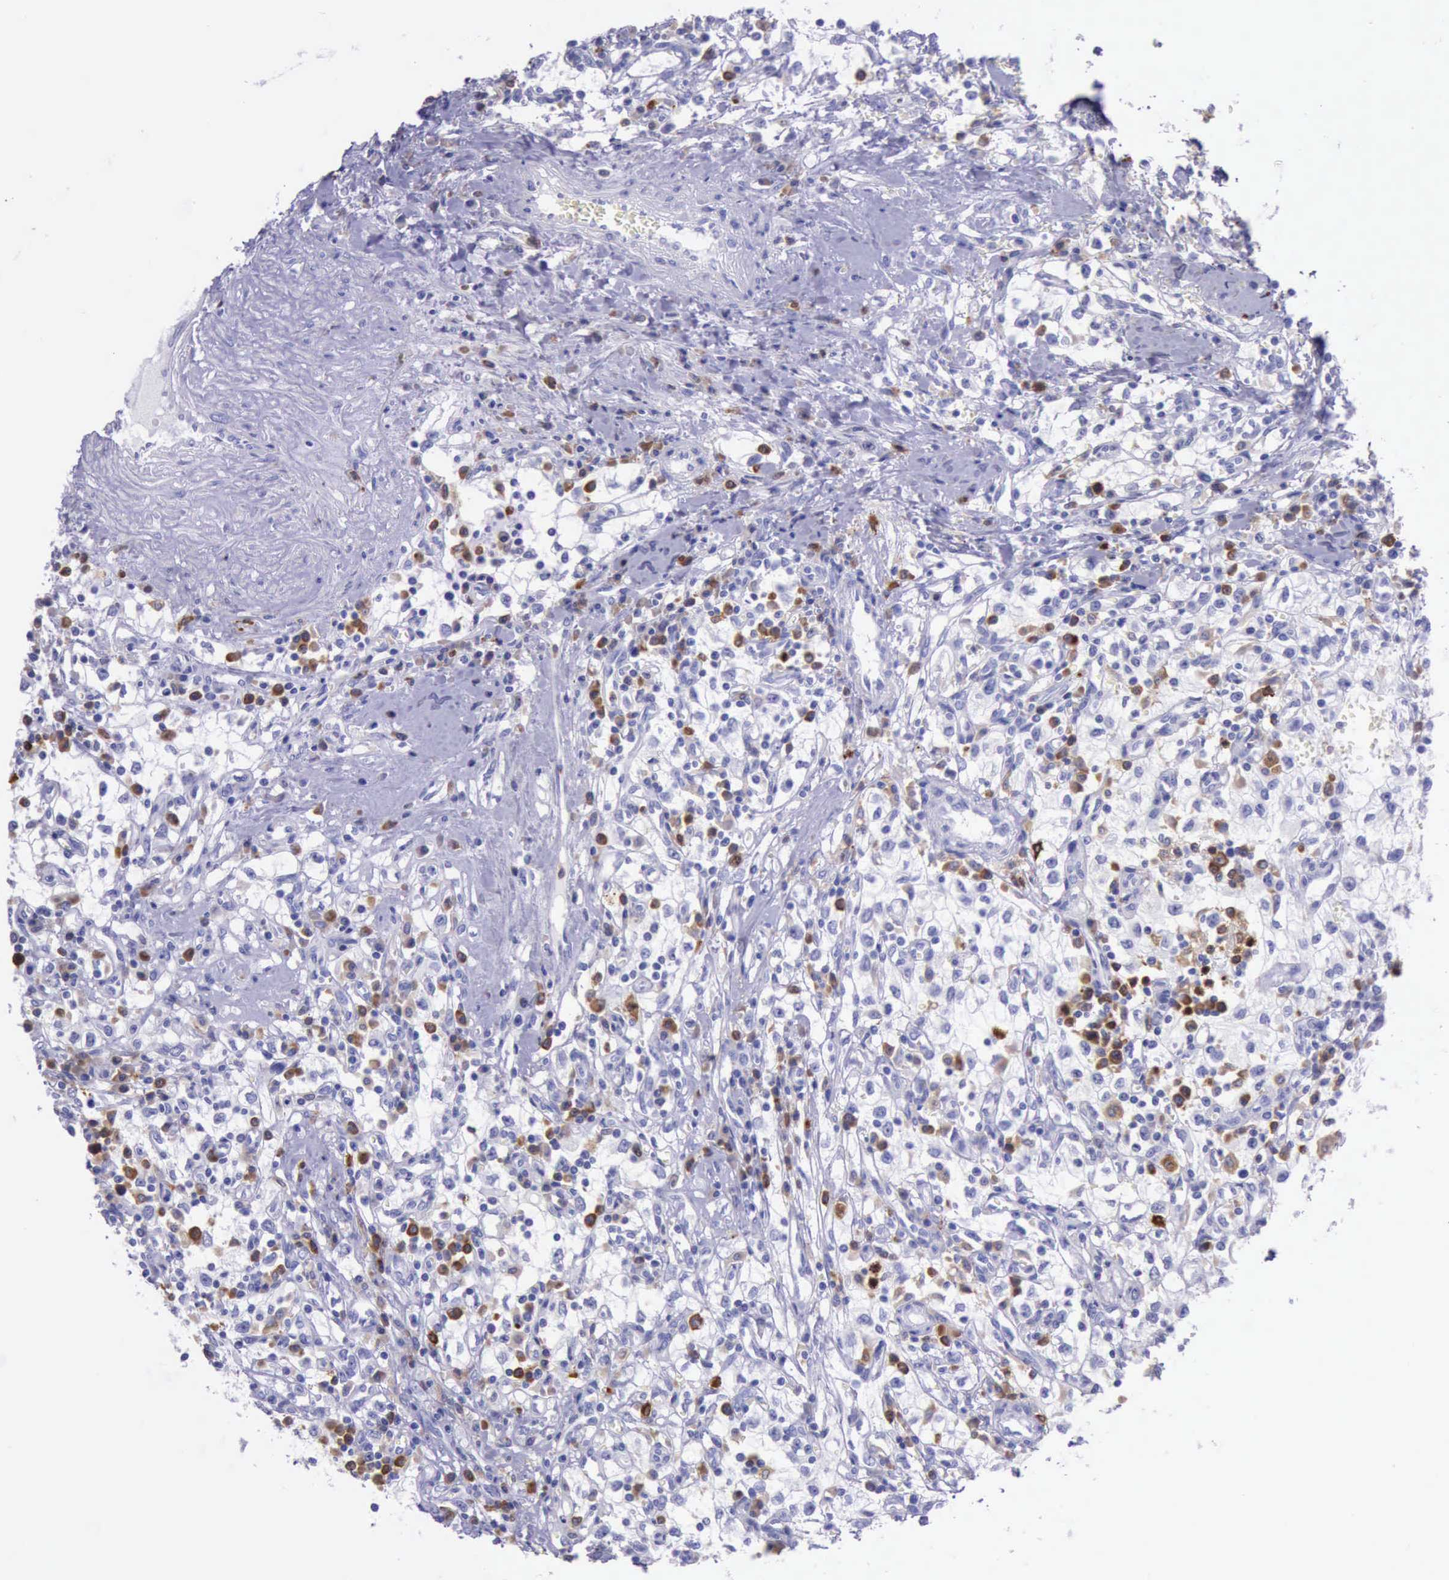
{"staining": {"intensity": "negative", "quantity": "none", "location": "none"}, "tissue": "renal cancer", "cell_type": "Tumor cells", "image_type": "cancer", "snomed": [{"axis": "morphology", "description": "Adenocarcinoma, NOS"}, {"axis": "topography", "description": "Kidney"}], "caption": "Immunohistochemistry (IHC) histopathology image of renal cancer (adenocarcinoma) stained for a protein (brown), which displays no staining in tumor cells.", "gene": "BTK", "patient": {"sex": "male", "age": 82}}